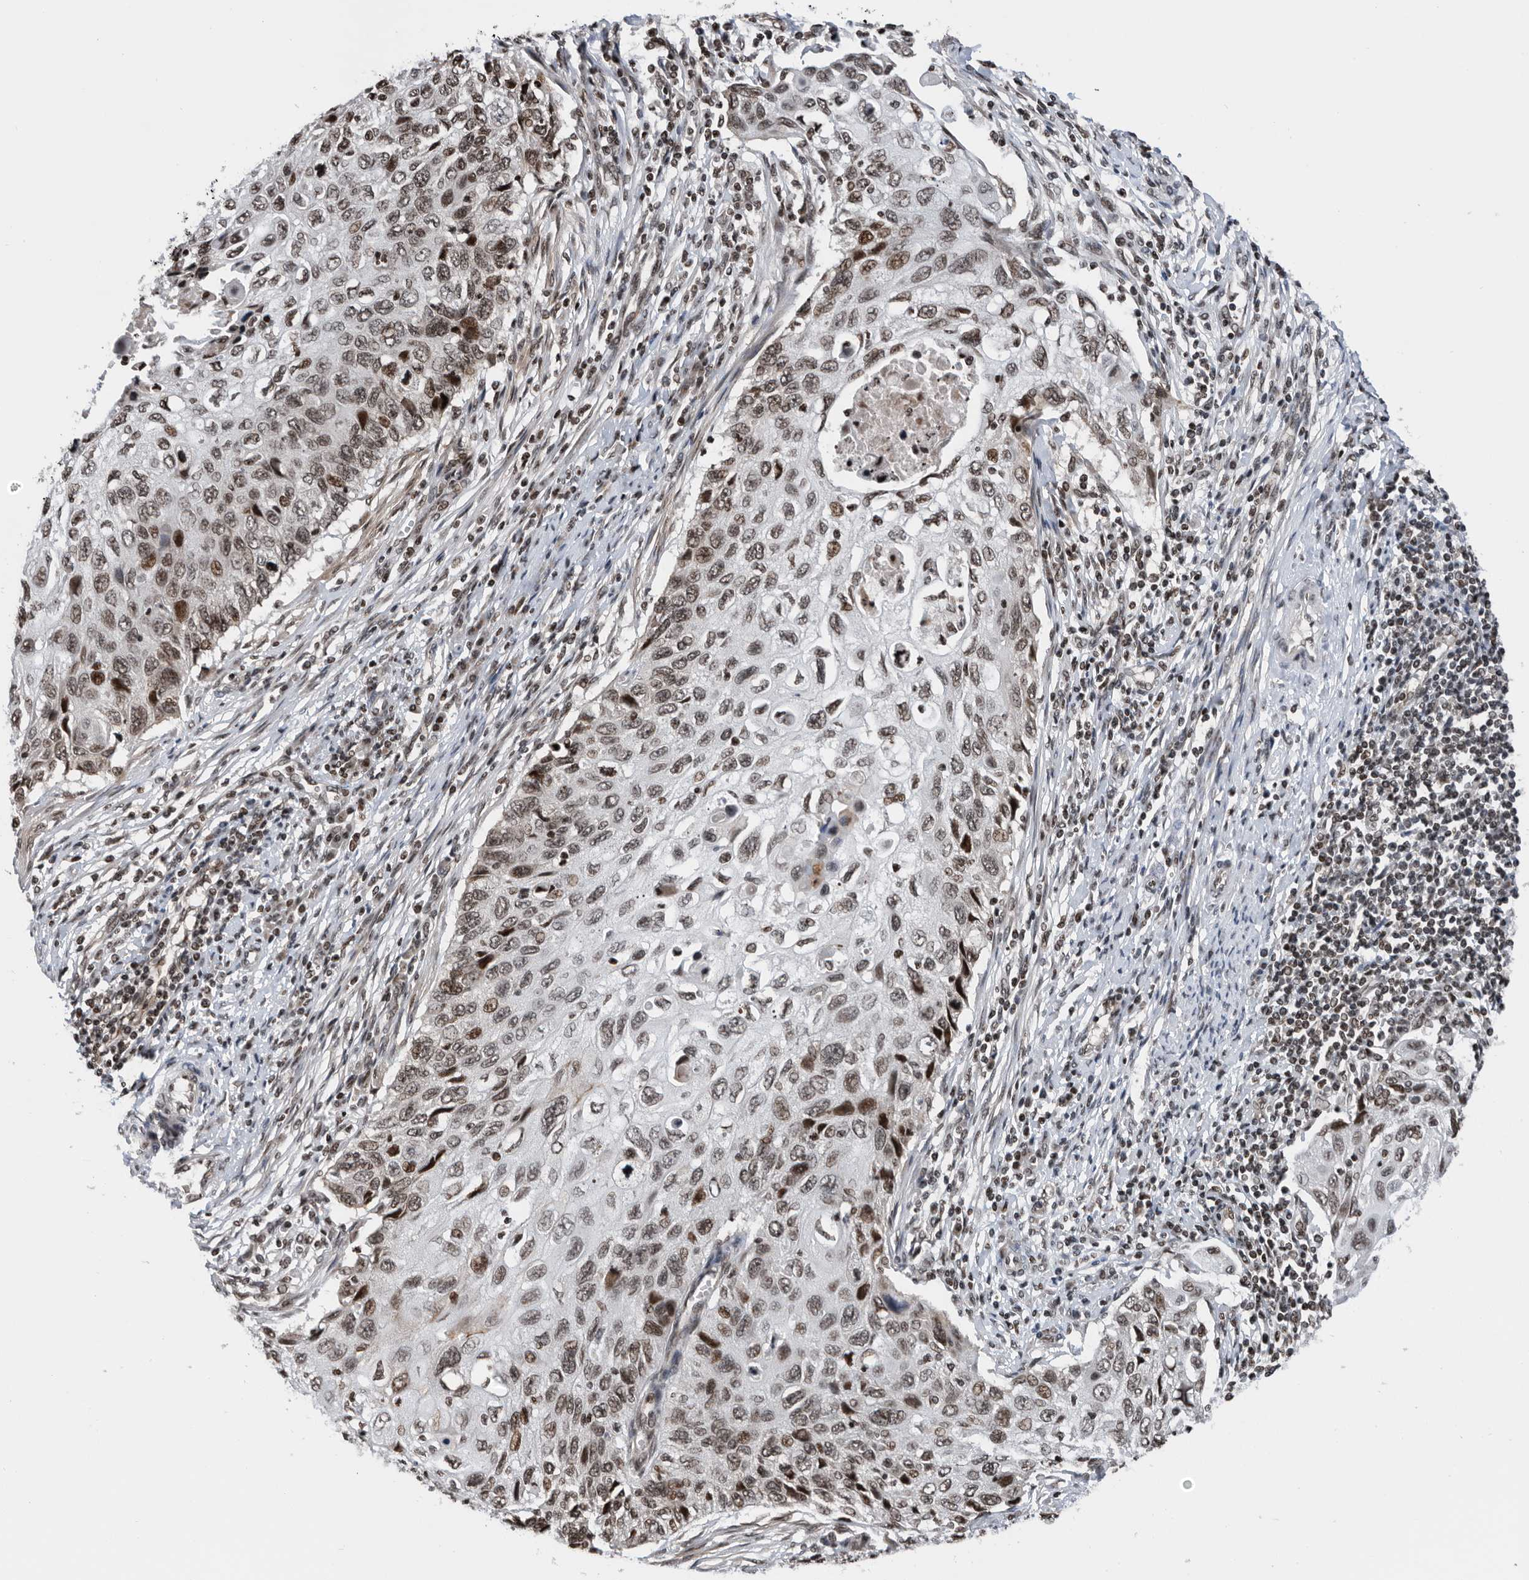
{"staining": {"intensity": "moderate", "quantity": "25%-75%", "location": "nuclear"}, "tissue": "cervical cancer", "cell_type": "Tumor cells", "image_type": "cancer", "snomed": [{"axis": "morphology", "description": "Squamous cell carcinoma, NOS"}, {"axis": "topography", "description": "Cervix"}], "caption": "Immunohistochemical staining of cervical cancer displays moderate nuclear protein expression in approximately 25%-75% of tumor cells.", "gene": "SNRNP48", "patient": {"sex": "female", "age": 70}}